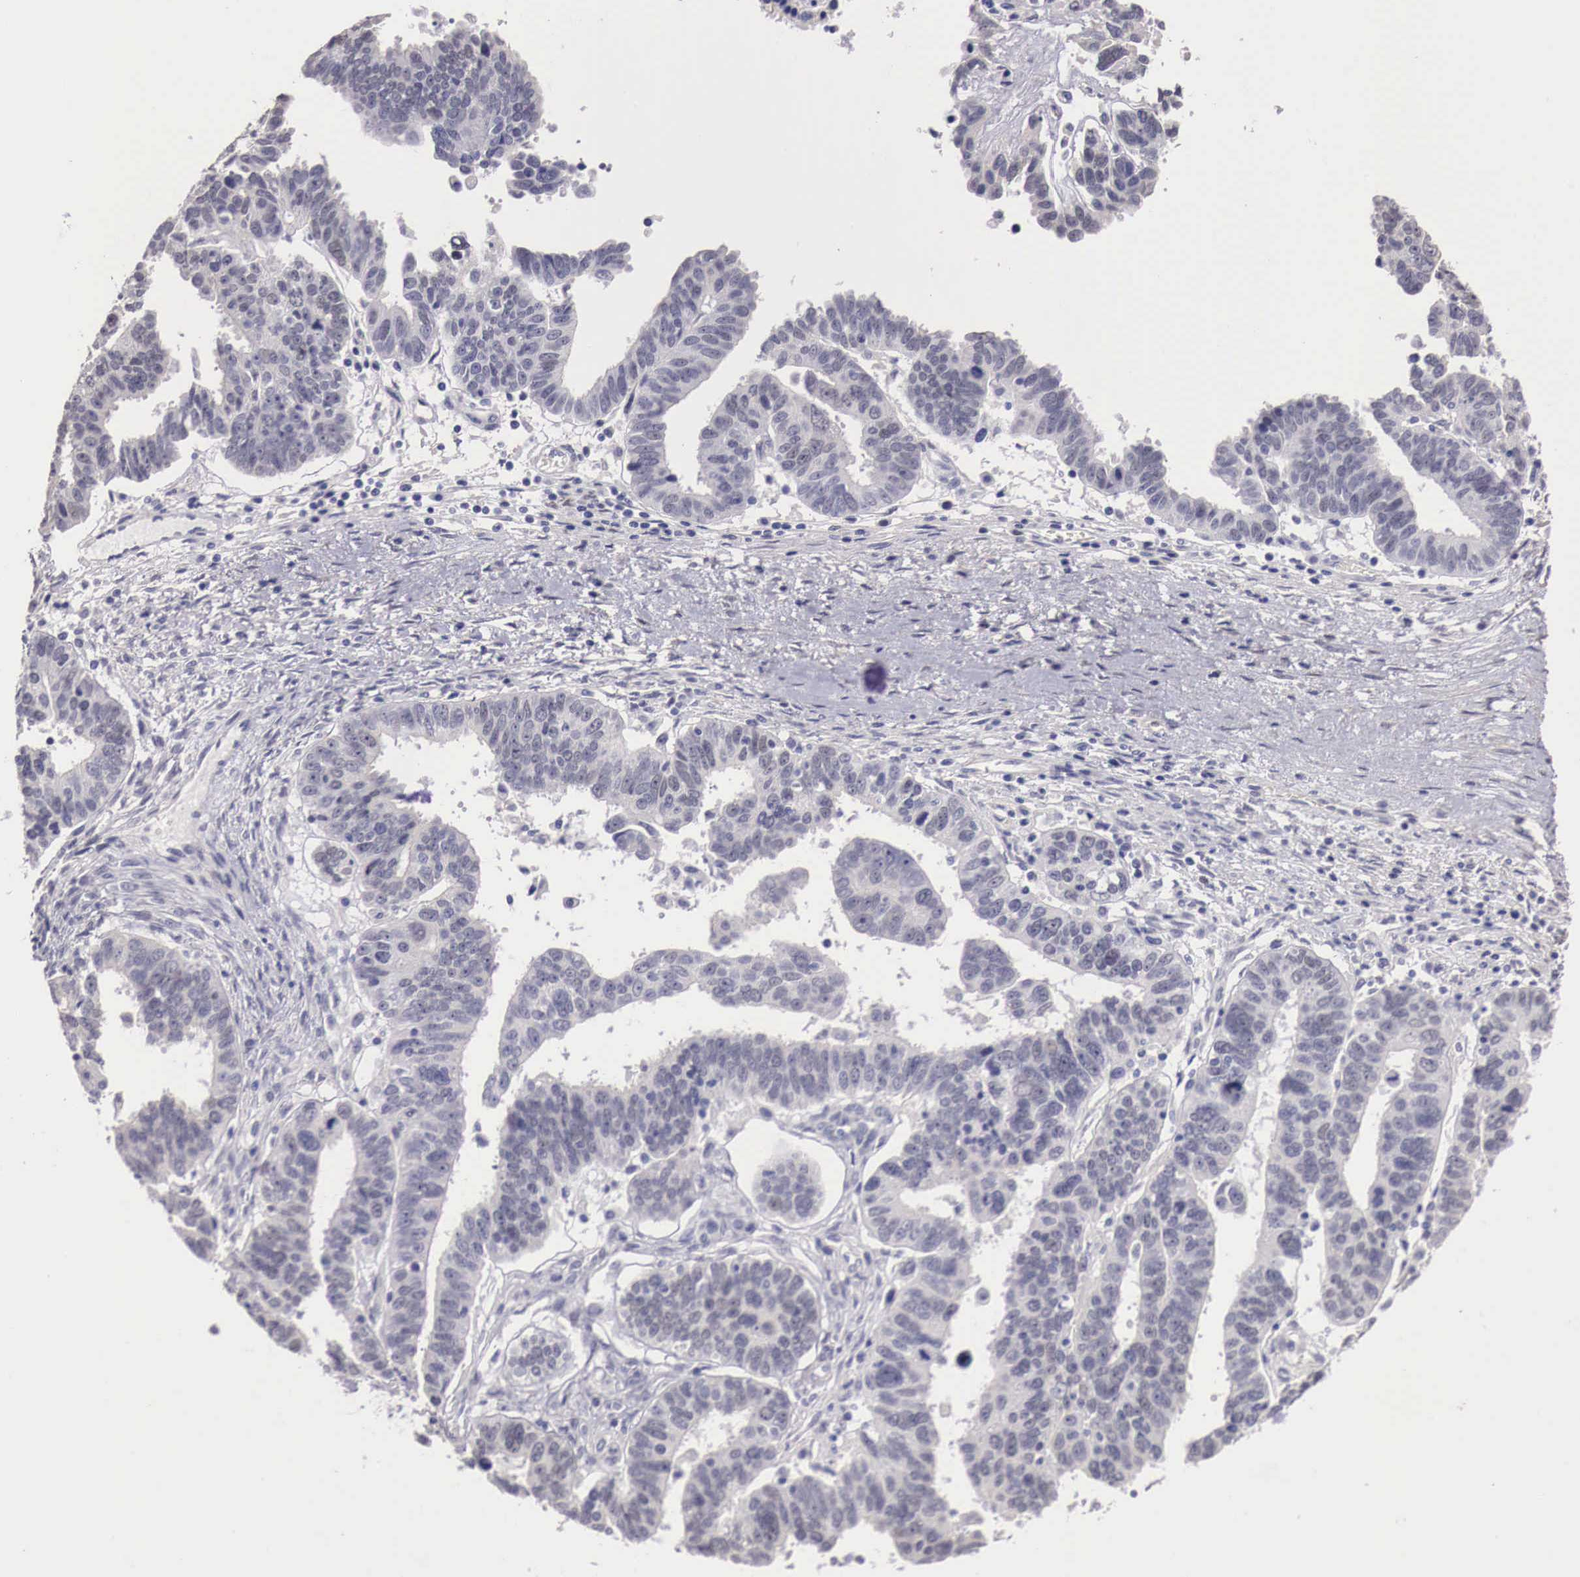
{"staining": {"intensity": "negative", "quantity": "none", "location": "none"}, "tissue": "ovarian cancer", "cell_type": "Tumor cells", "image_type": "cancer", "snomed": [{"axis": "morphology", "description": "Carcinoma, endometroid"}, {"axis": "morphology", "description": "Cystadenocarcinoma, serous, NOS"}, {"axis": "topography", "description": "Ovary"}], "caption": "The photomicrograph exhibits no staining of tumor cells in ovarian serous cystadenocarcinoma. Nuclei are stained in blue.", "gene": "ENOX2", "patient": {"sex": "female", "age": 45}}